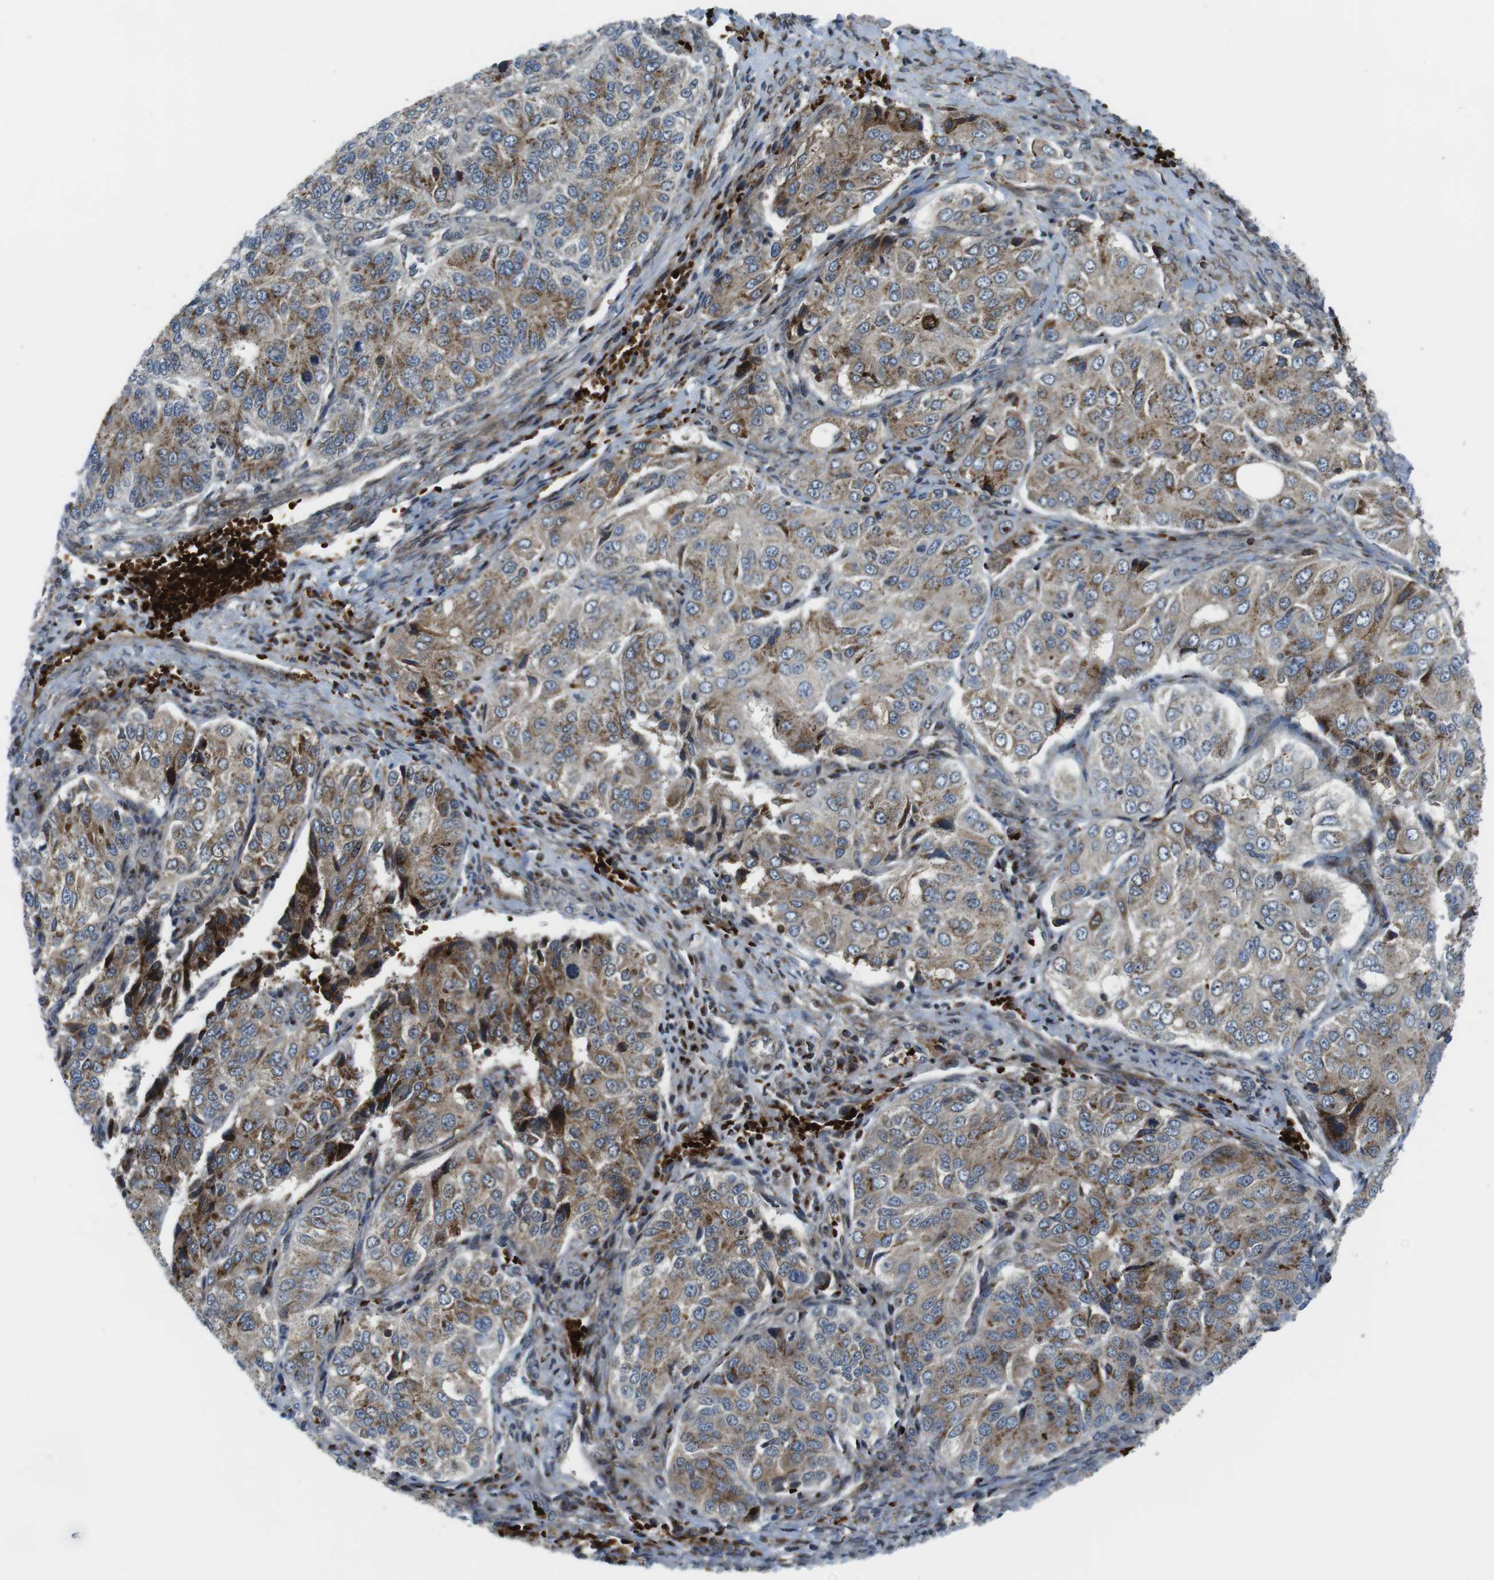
{"staining": {"intensity": "moderate", "quantity": "25%-75%", "location": "cytoplasmic/membranous"}, "tissue": "ovarian cancer", "cell_type": "Tumor cells", "image_type": "cancer", "snomed": [{"axis": "morphology", "description": "Carcinoma, endometroid"}, {"axis": "topography", "description": "Ovary"}], "caption": "IHC micrograph of human endometroid carcinoma (ovarian) stained for a protein (brown), which demonstrates medium levels of moderate cytoplasmic/membranous staining in about 25%-75% of tumor cells.", "gene": "CUL7", "patient": {"sex": "female", "age": 51}}